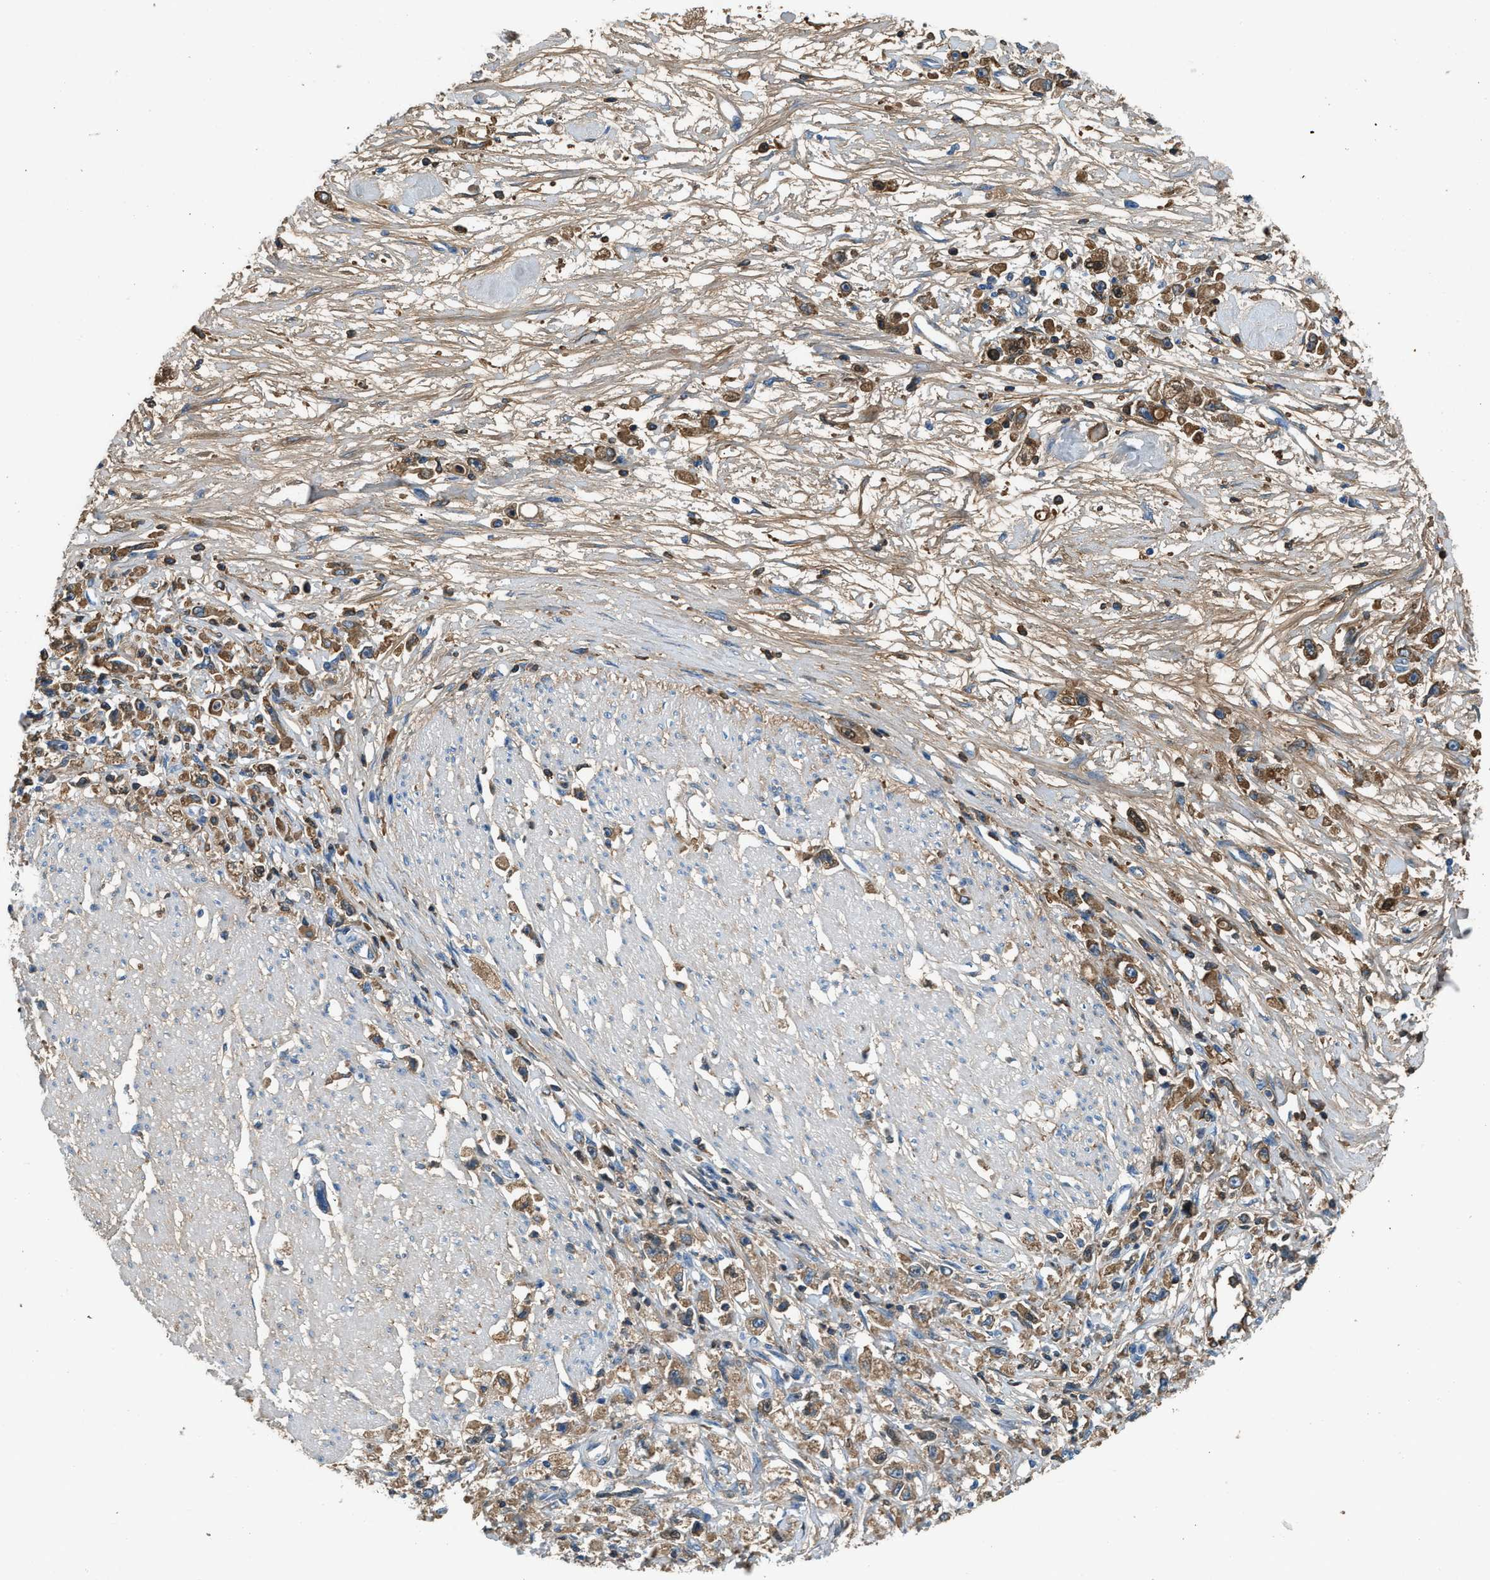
{"staining": {"intensity": "moderate", "quantity": ">75%", "location": "cytoplasmic/membranous"}, "tissue": "stomach cancer", "cell_type": "Tumor cells", "image_type": "cancer", "snomed": [{"axis": "morphology", "description": "Adenocarcinoma, NOS"}, {"axis": "topography", "description": "Stomach"}], "caption": "The histopathology image demonstrates a brown stain indicating the presence of a protein in the cytoplasmic/membranous of tumor cells in adenocarcinoma (stomach).", "gene": "STC1", "patient": {"sex": "female", "age": 59}}